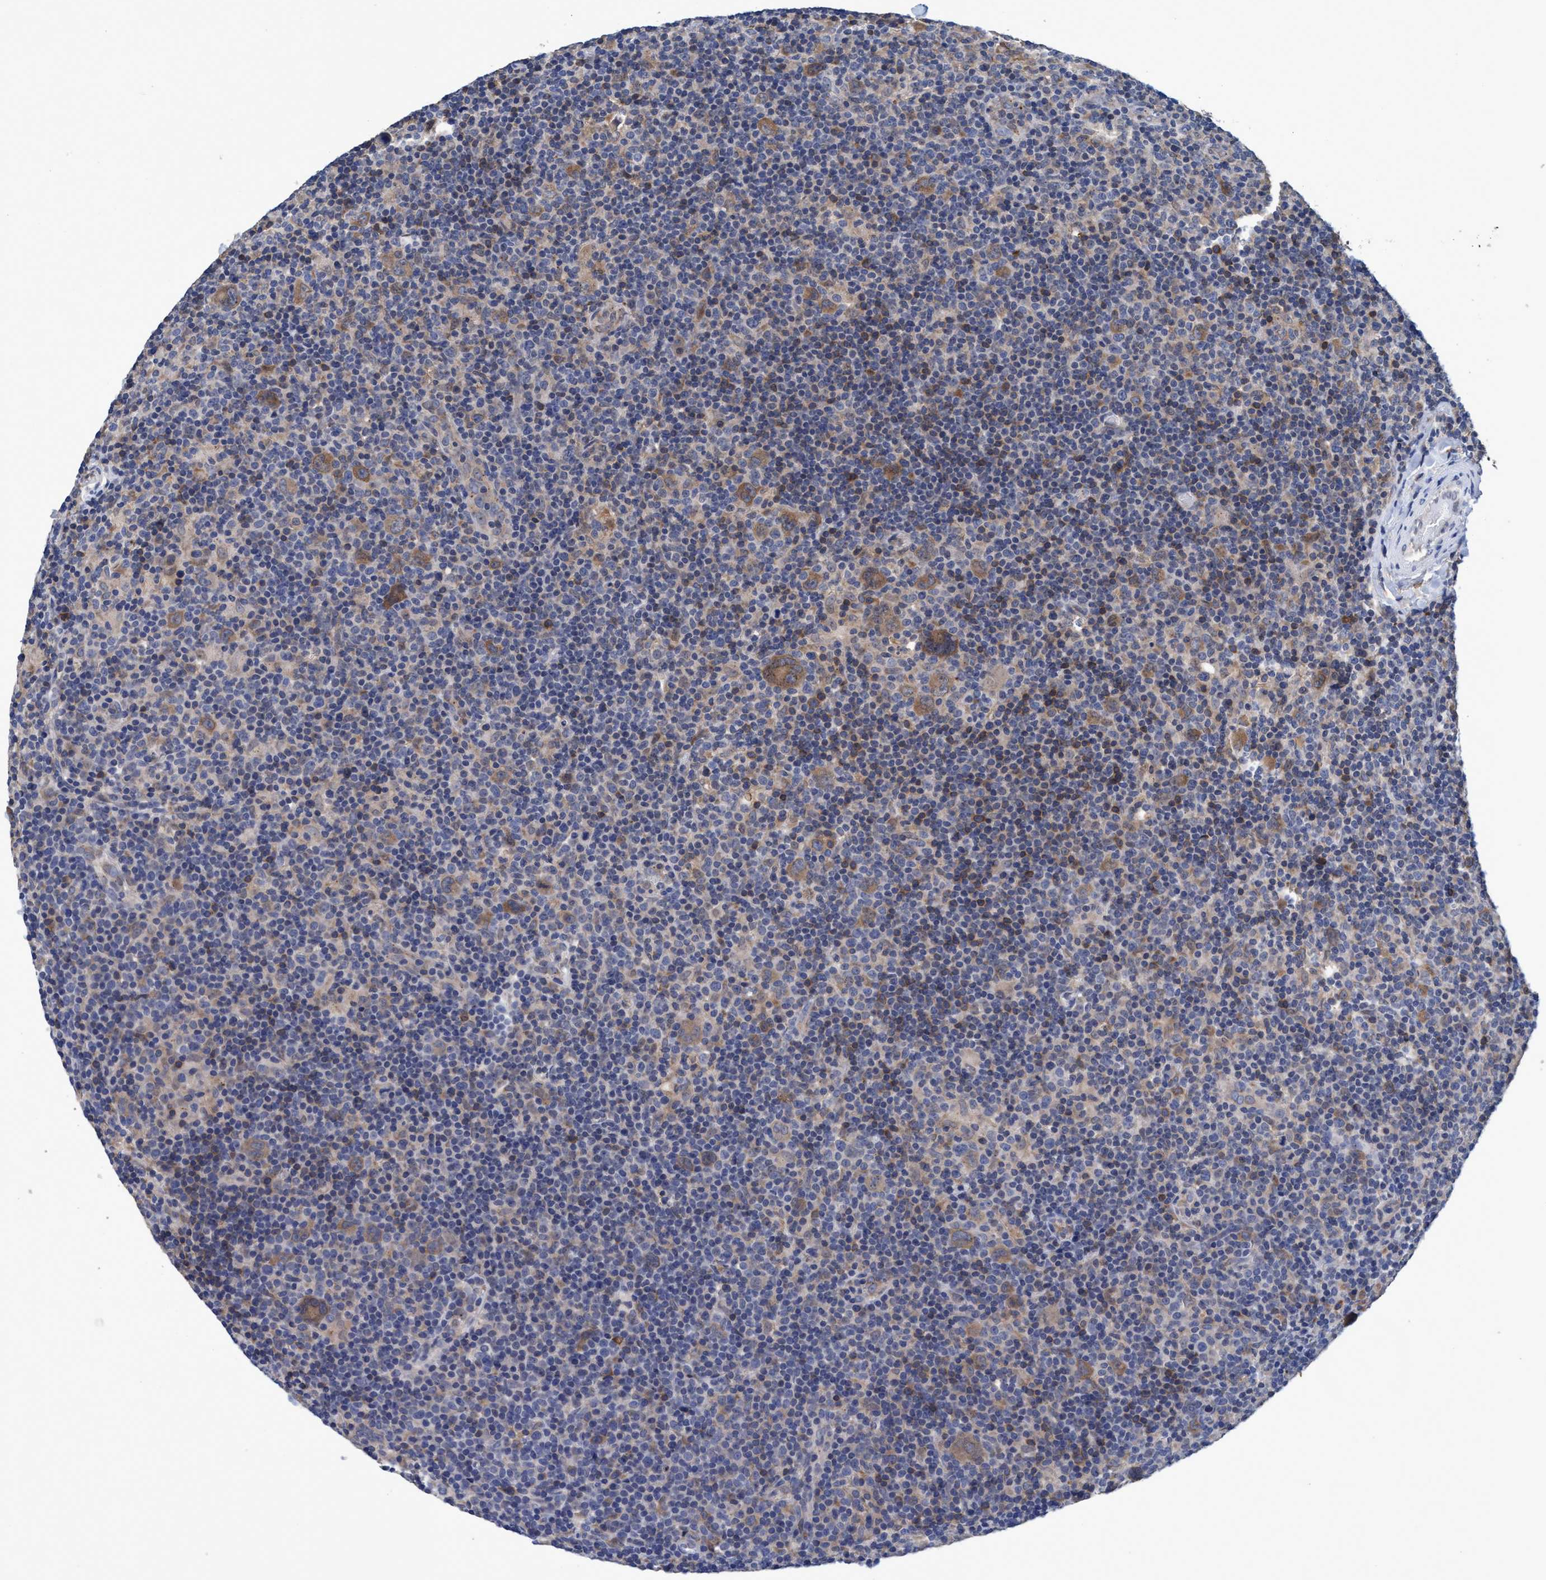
{"staining": {"intensity": "moderate", "quantity": ">75%", "location": "cytoplasmic/membranous"}, "tissue": "lymphoma", "cell_type": "Tumor cells", "image_type": "cancer", "snomed": [{"axis": "morphology", "description": "Hodgkin's disease, NOS"}, {"axis": "topography", "description": "Lymph node"}], "caption": "Protein expression analysis of human Hodgkin's disease reveals moderate cytoplasmic/membranous staining in about >75% of tumor cells.", "gene": "CALCOCO2", "patient": {"sex": "female", "age": 57}}